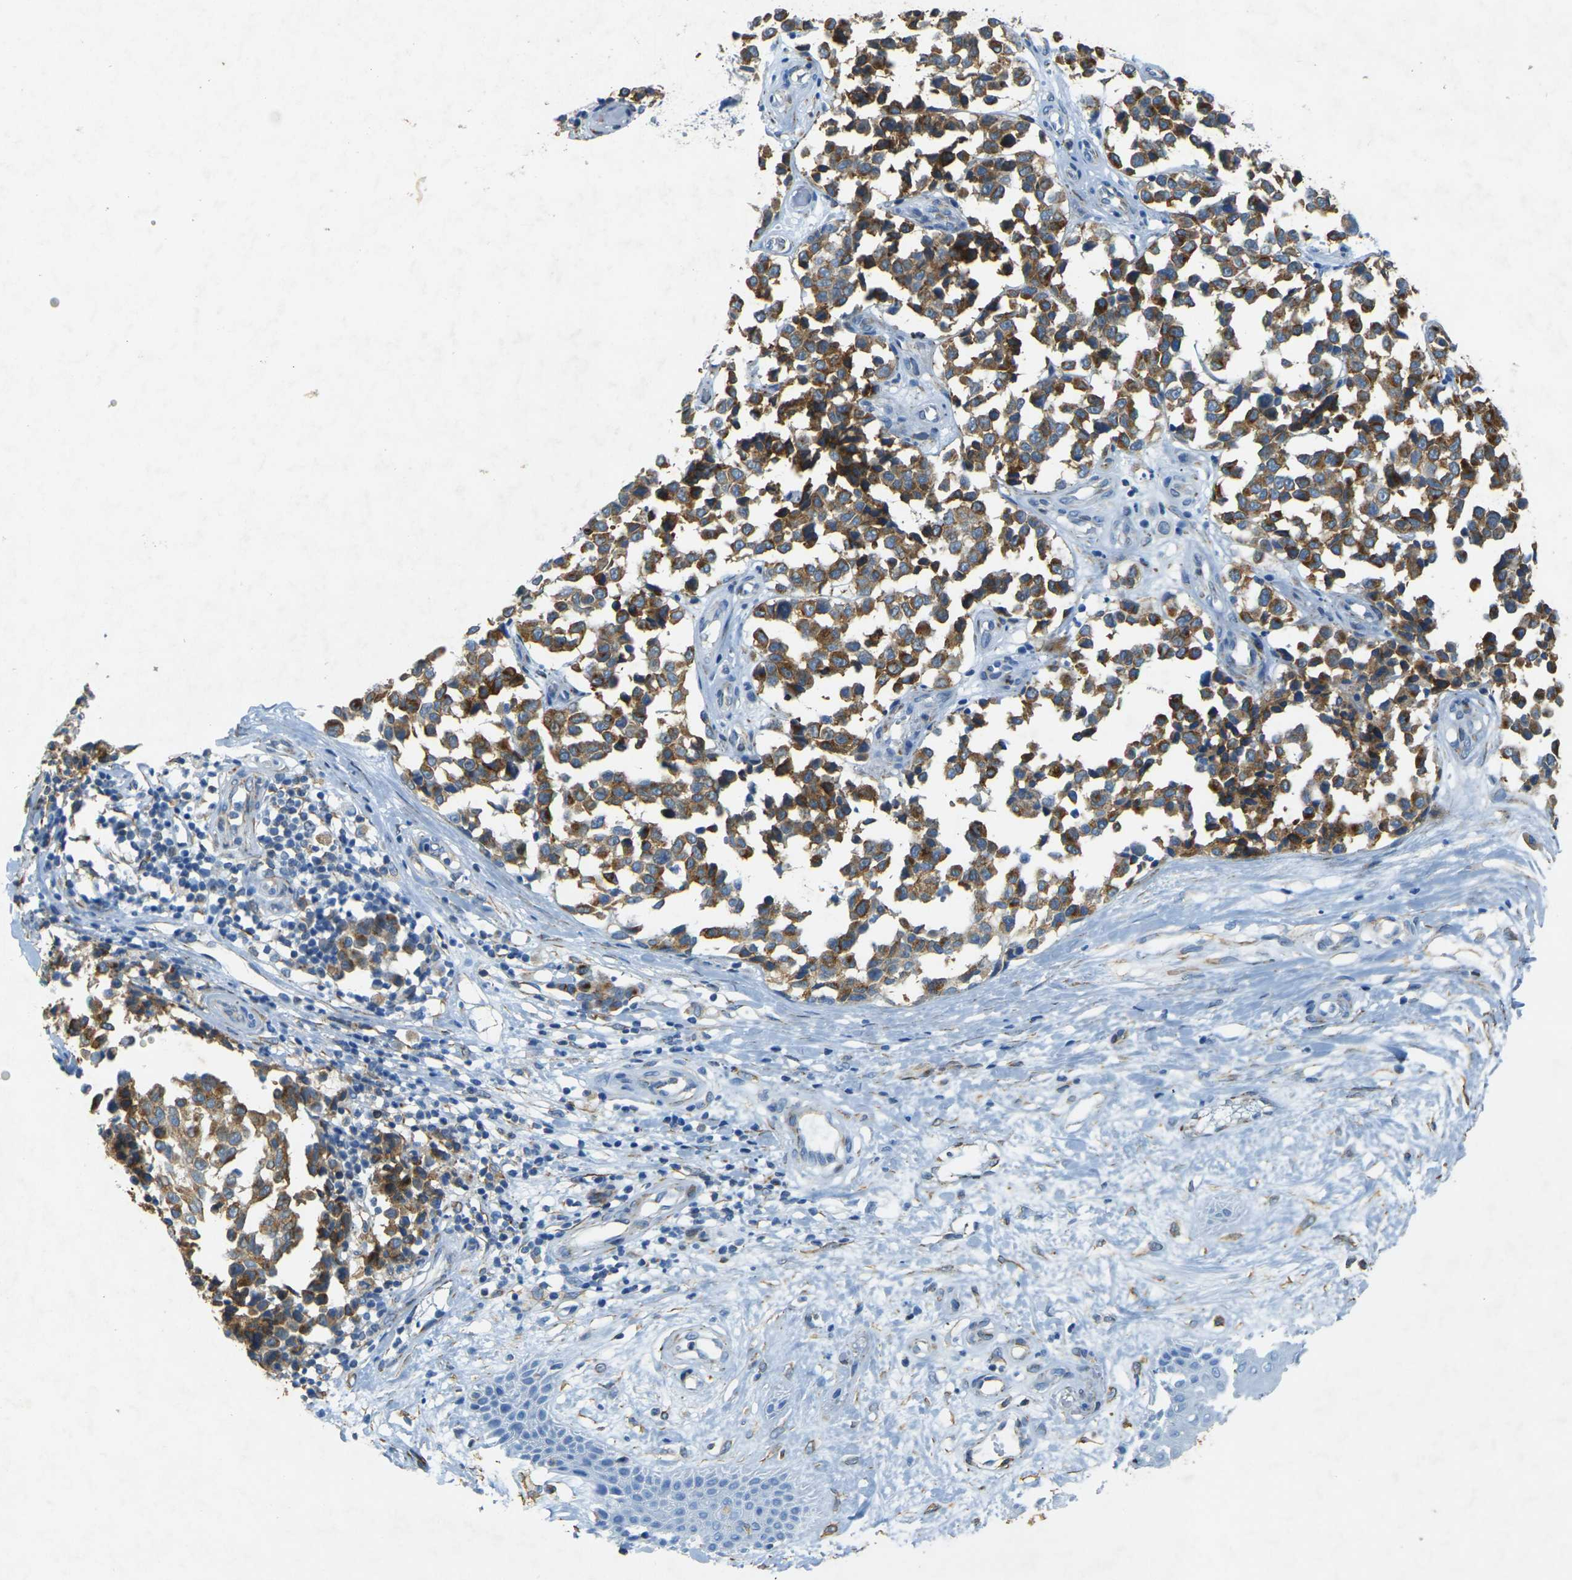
{"staining": {"intensity": "moderate", "quantity": ">75%", "location": "cytoplasmic/membranous"}, "tissue": "melanoma", "cell_type": "Tumor cells", "image_type": "cancer", "snomed": [{"axis": "morphology", "description": "Malignant melanoma, NOS"}, {"axis": "topography", "description": "Skin"}], "caption": "Melanoma stained for a protein (brown) reveals moderate cytoplasmic/membranous positive expression in about >75% of tumor cells.", "gene": "SORT1", "patient": {"sex": "female", "age": 64}}